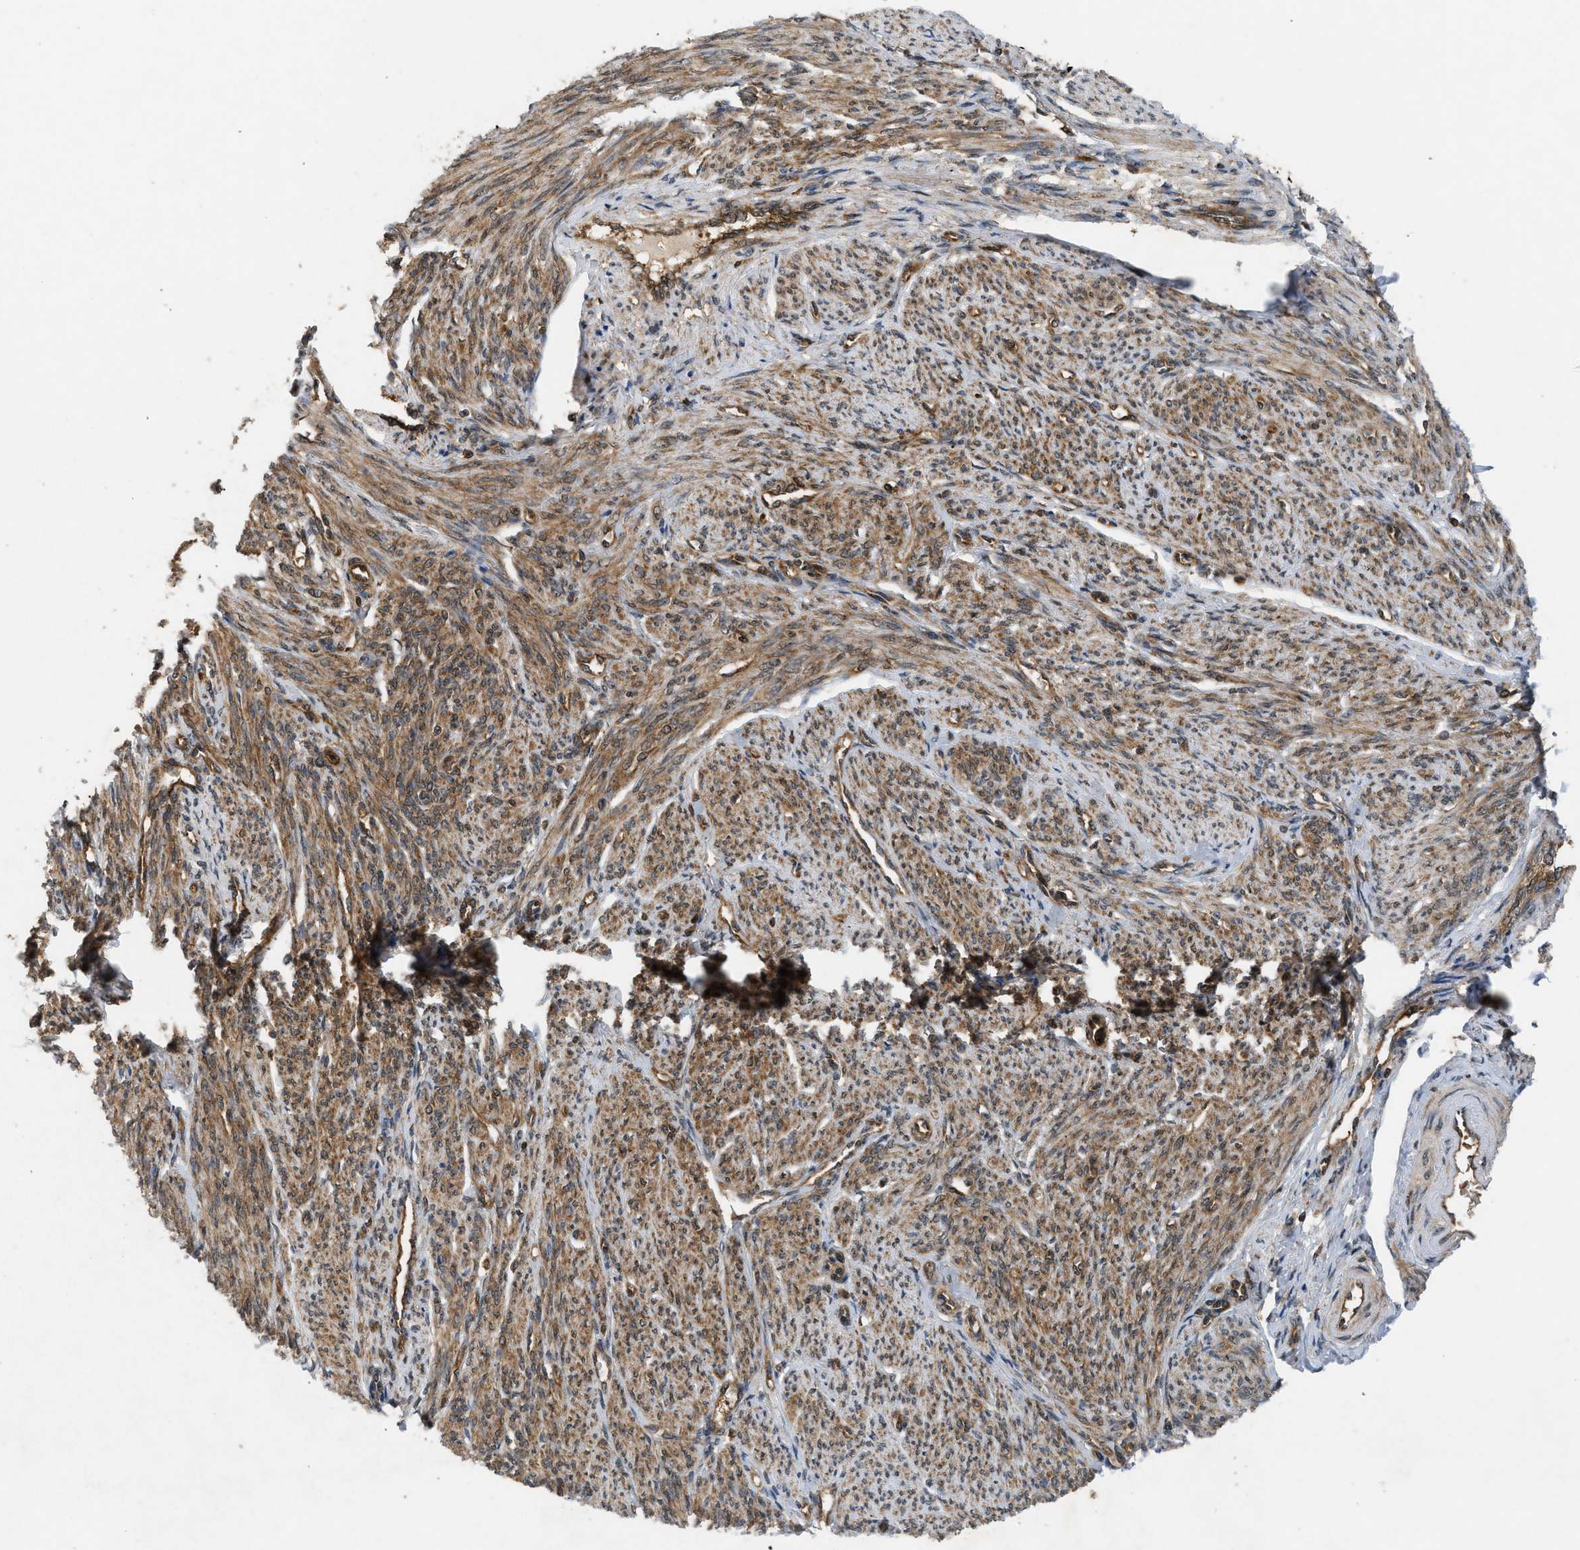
{"staining": {"intensity": "moderate", "quantity": "25%-75%", "location": "cytoplasmic/membranous"}, "tissue": "smooth muscle", "cell_type": "Smooth muscle cells", "image_type": "normal", "snomed": [{"axis": "morphology", "description": "Normal tissue, NOS"}, {"axis": "topography", "description": "Smooth muscle"}], "caption": "Moderate cytoplasmic/membranous staining for a protein is seen in approximately 25%-75% of smooth muscle cells of benign smooth muscle using immunohistochemistry (IHC).", "gene": "OXSR1", "patient": {"sex": "female", "age": 65}}